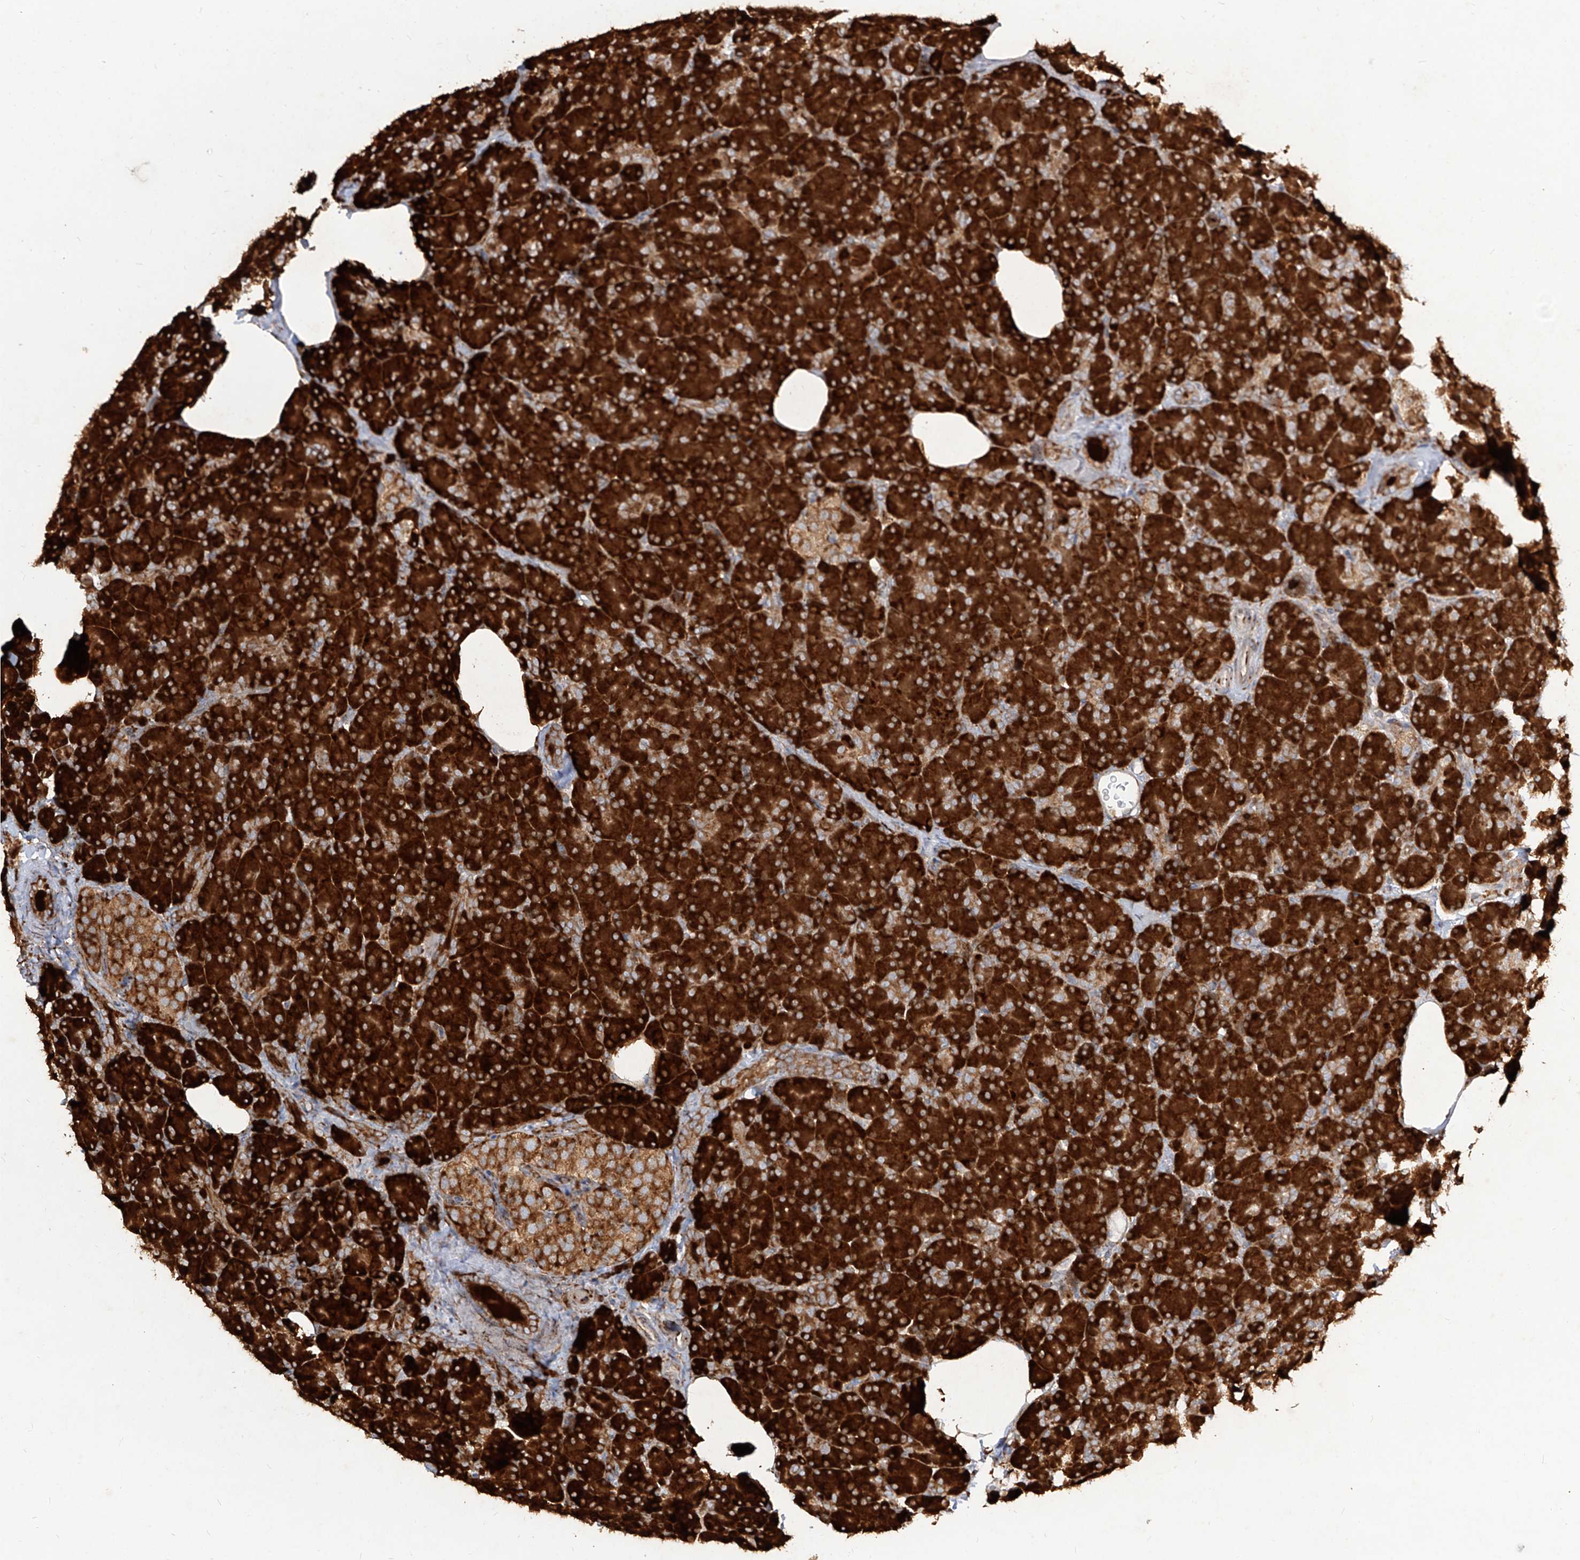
{"staining": {"intensity": "strong", "quantity": ">75%", "location": "cytoplasmic/membranous"}, "tissue": "pancreas", "cell_type": "Exocrine glandular cells", "image_type": "normal", "snomed": [{"axis": "morphology", "description": "Normal tissue, NOS"}, {"axis": "topography", "description": "Pancreas"}], "caption": "Protein staining of benign pancreas exhibits strong cytoplasmic/membranous positivity in approximately >75% of exocrine glandular cells.", "gene": "RPS25", "patient": {"sex": "female", "age": 43}}